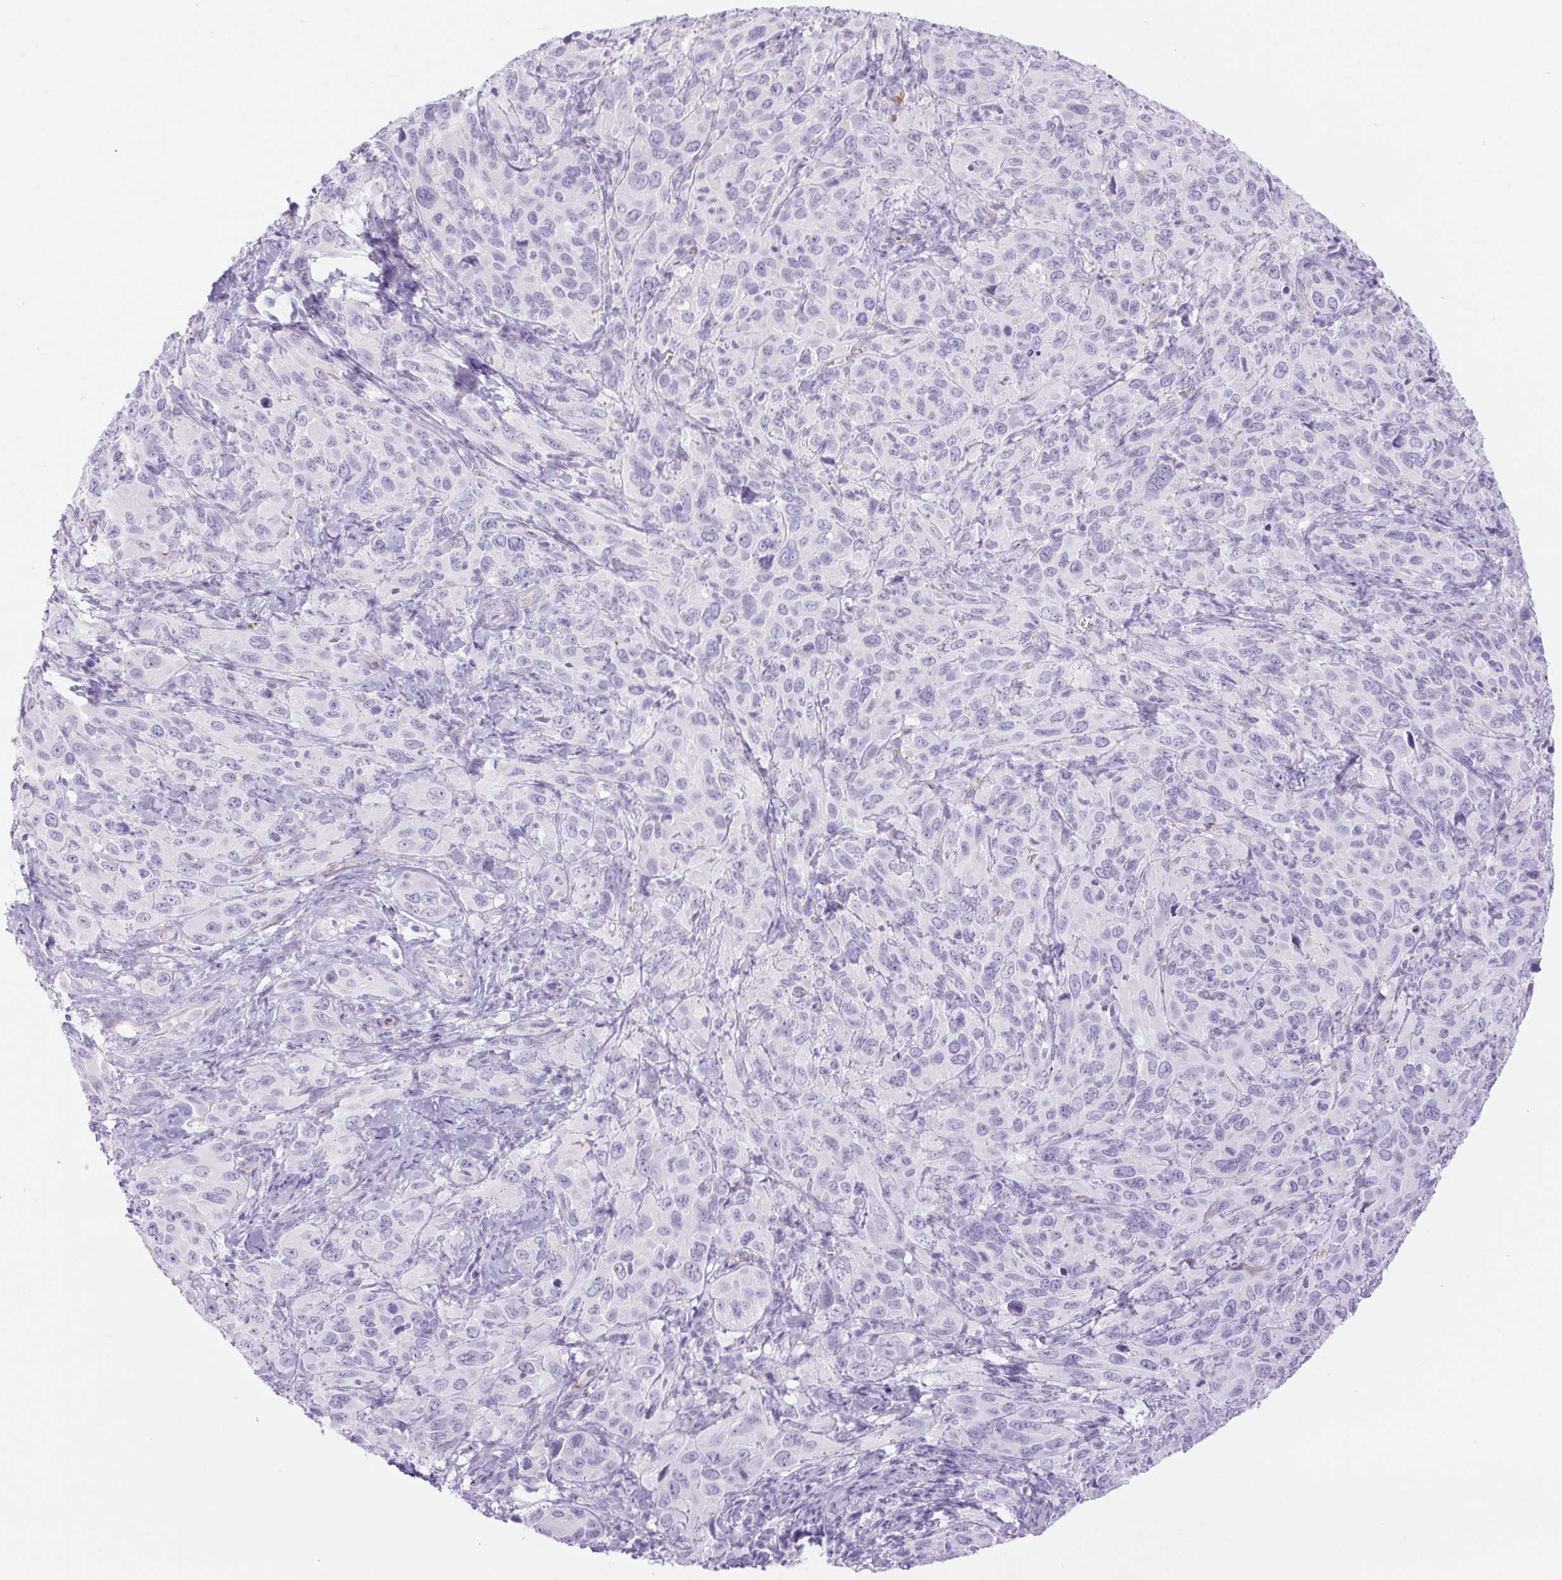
{"staining": {"intensity": "negative", "quantity": "none", "location": "none"}, "tissue": "cervical cancer", "cell_type": "Tumor cells", "image_type": "cancer", "snomed": [{"axis": "morphology", "description": "Normal tissue, NOS"}, {"axis": "morphology", "description": "Squamous cell carcinoma, NOS"}, {"axis": "topography", "description": "Cervix"}], "caption": "A photomicrograph of human cervical cancer is negative for staining in tumor cells.", "gene": "ERP27", "patient": {"sex": "female", "age": 51}}